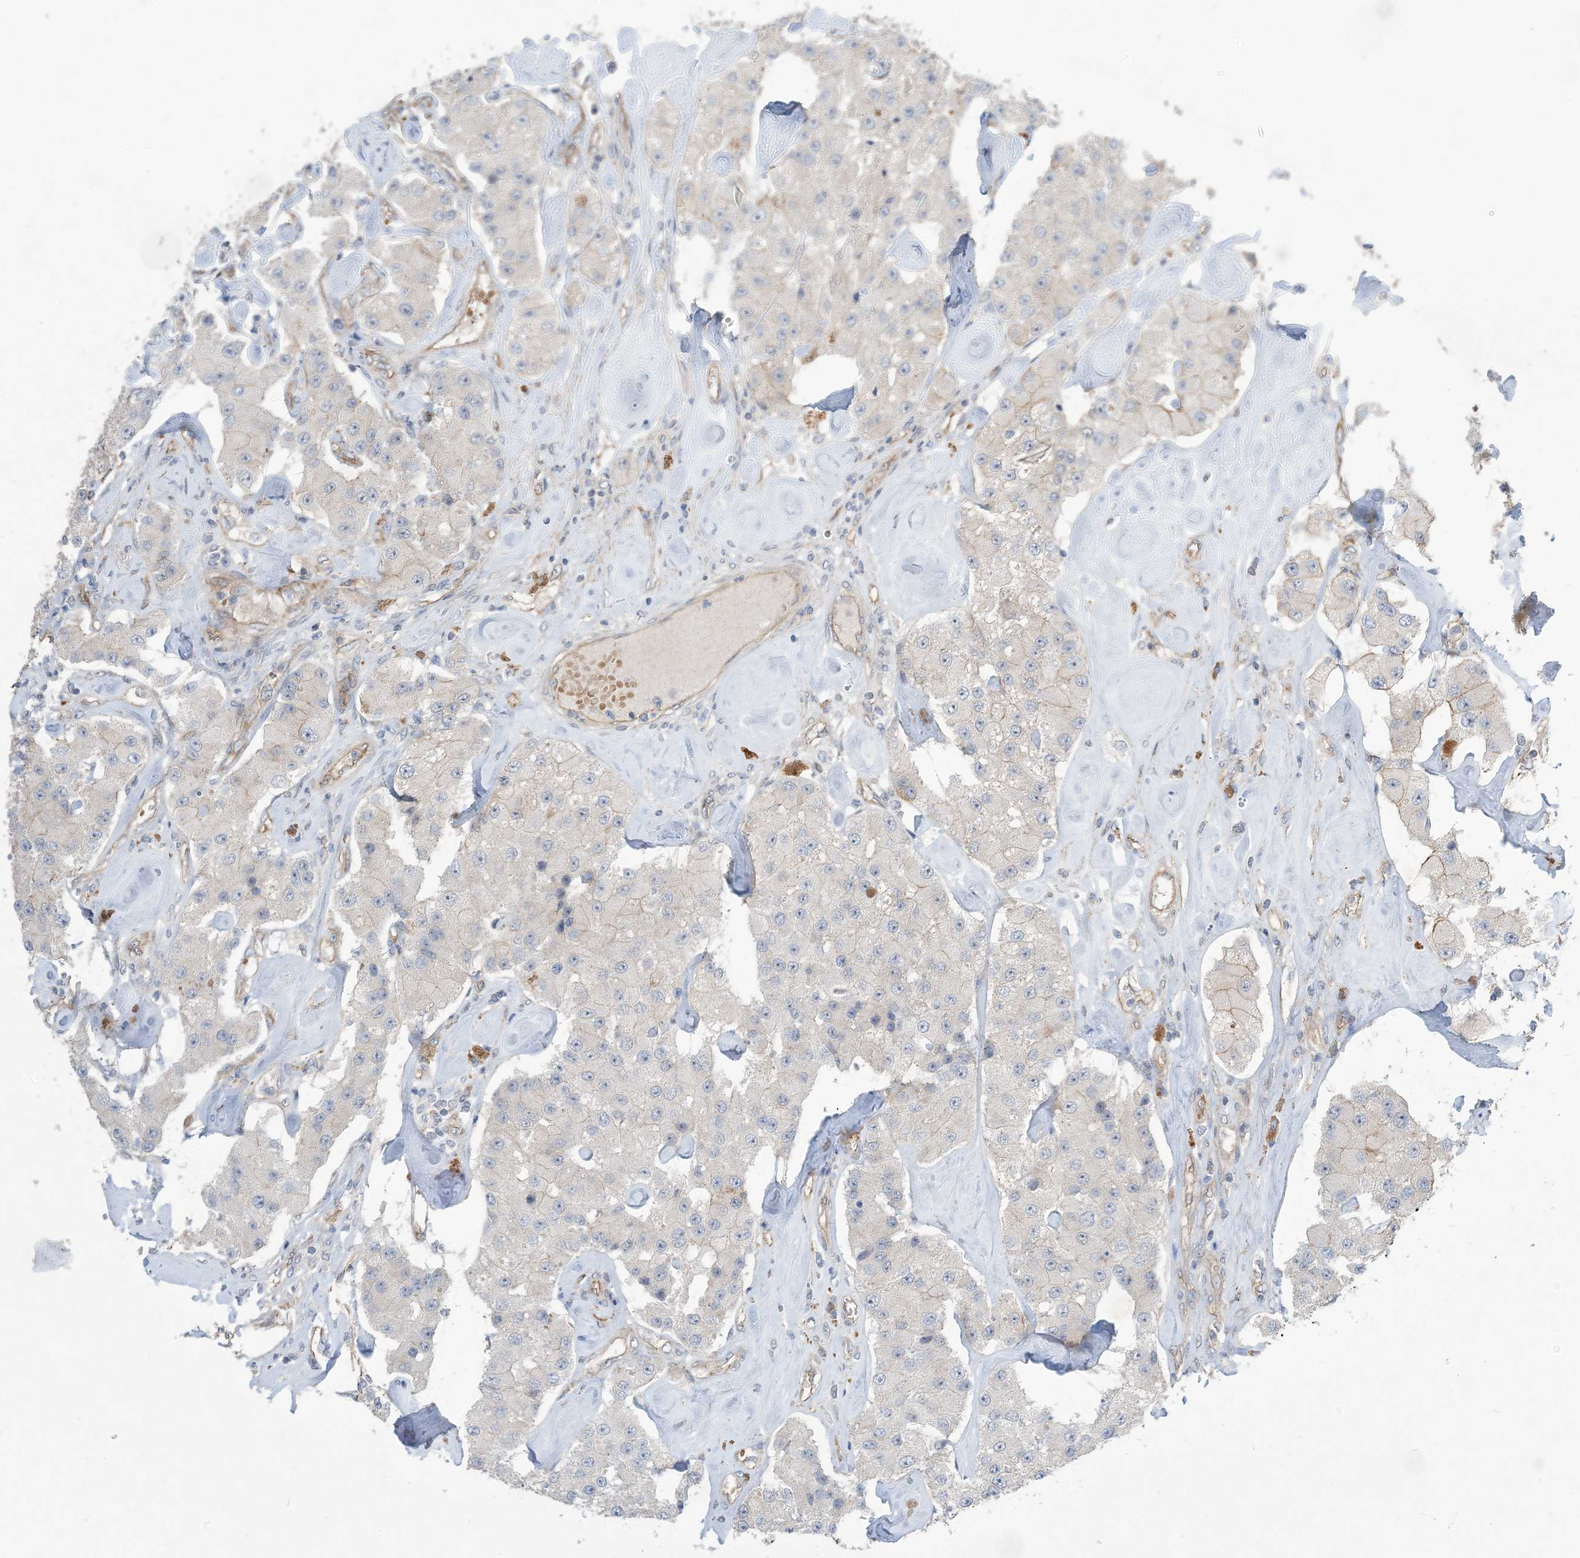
{"staining": {"intensity": "negative", "quantity": "none", "location": "none"}, "tissue": "carcinoid", "cell_type": "Tumor cells", "image_type": "cancer", "snomed": [{"axis": "morphology", "description": "Carcinoid, malignant, NOS"}, {"axis": "topography", "description": "Pancreas"}], "caption": "DAB immunohistochemical staining of carcinoid shows no significant staining in tumor cells.", "gene": "AOC1", "patient": {"sex": "male", "age": 41}}